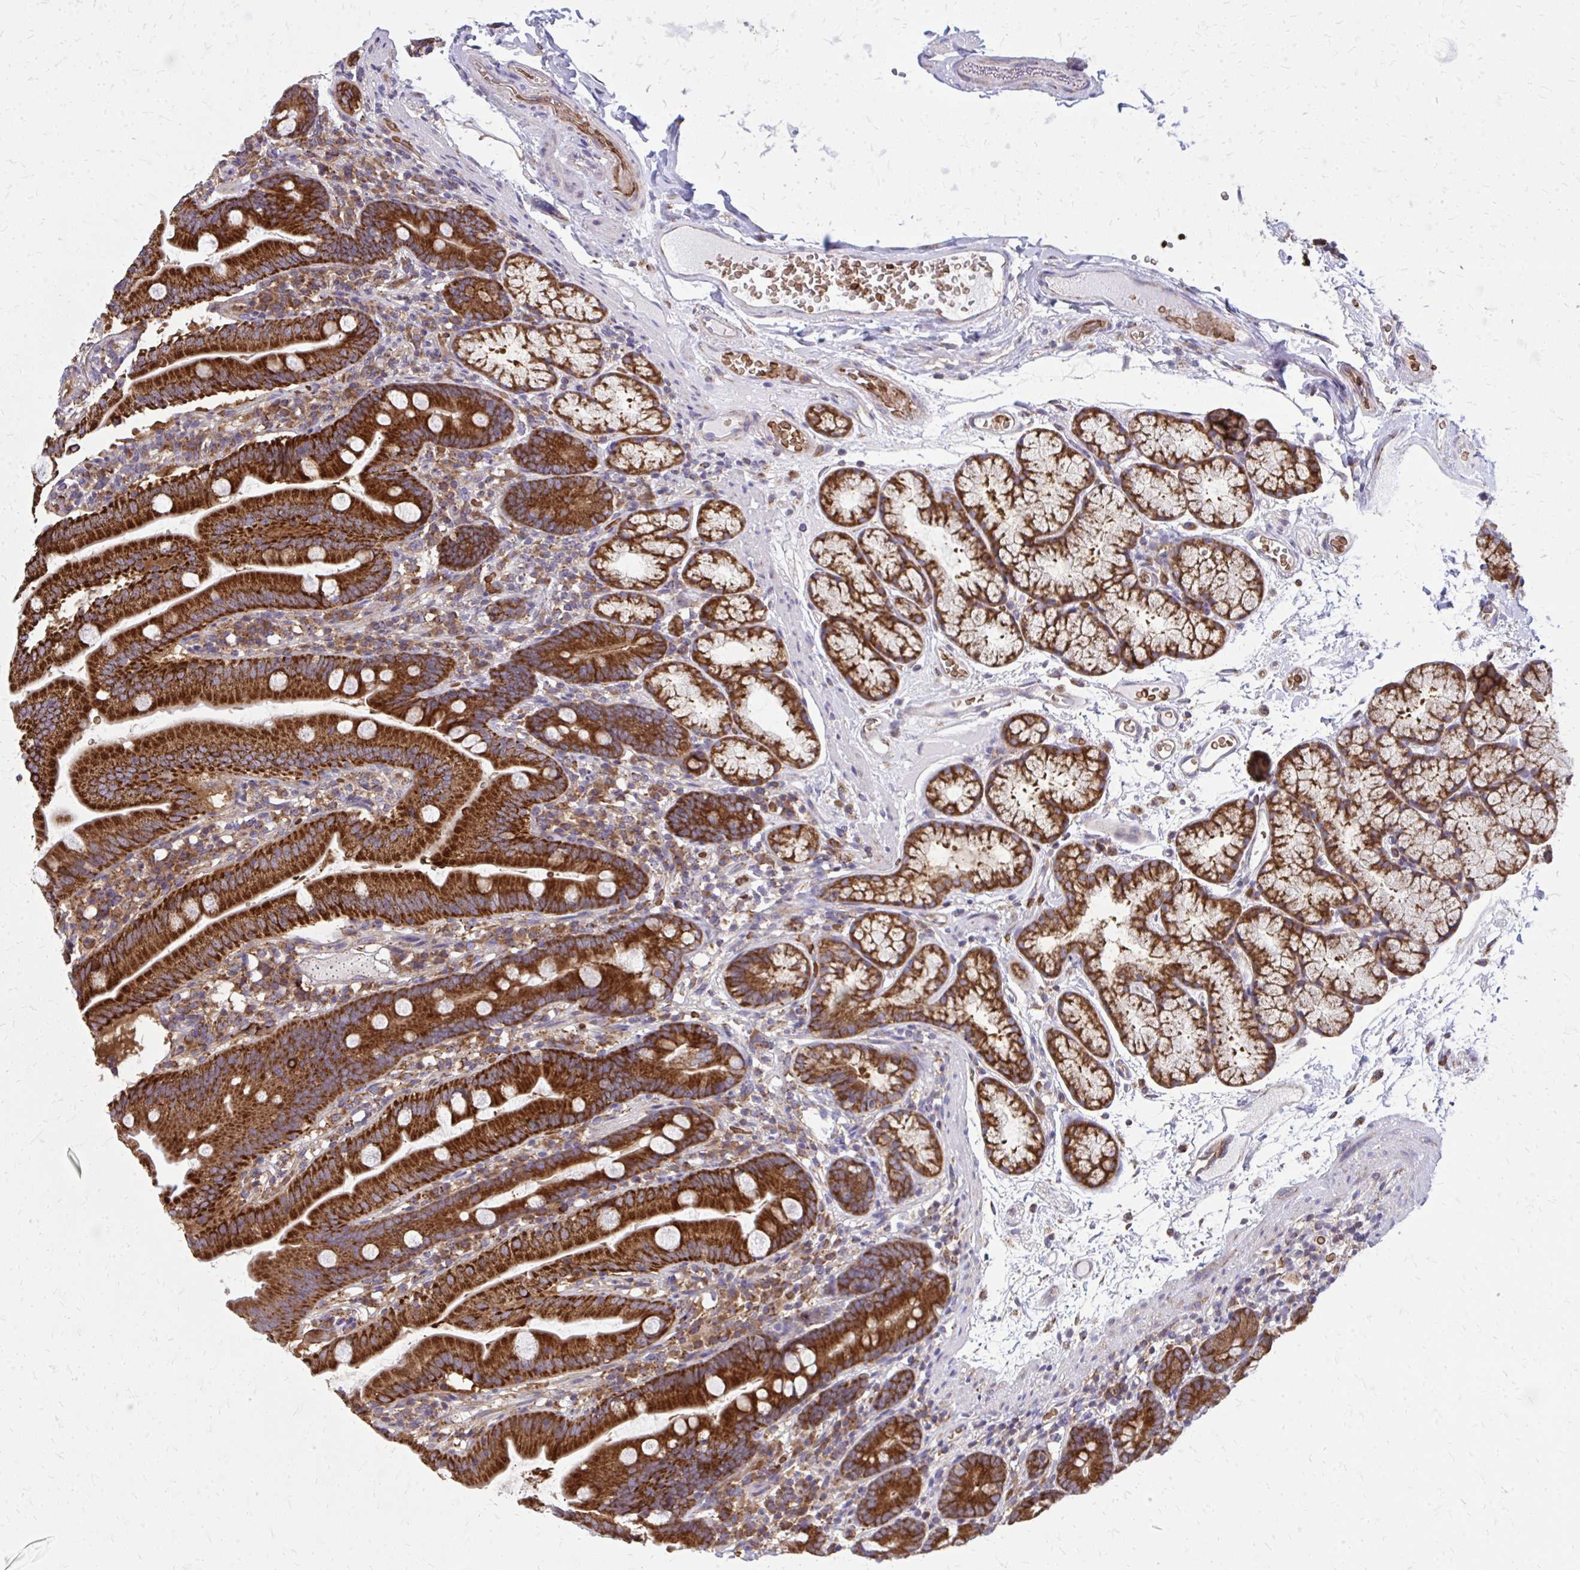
{"staining": {"intensity": "strong", "quantity": ">75%", "location": "cytoplasmic/membranous"}, "tissue": "duodenum", "cell_type": "Glandular cells", "image_type": "normal", "snomed": [{"axis": "morphology", "description": "Normal tissue, NOS"}, {"axis": "topography", "description": "Duodenum"}], "caption": "IHC micrograph of normal duodenum: duodenum stained using immunohistochemistry exhibits high levels of strong protein expression localized specifically in the cytoplasmic/membranous of glandular cells, appearing as a cytoplasmic/membranous brown color.", "gene": "PDK4", "patient": {"sex": "female", "age": 67}}